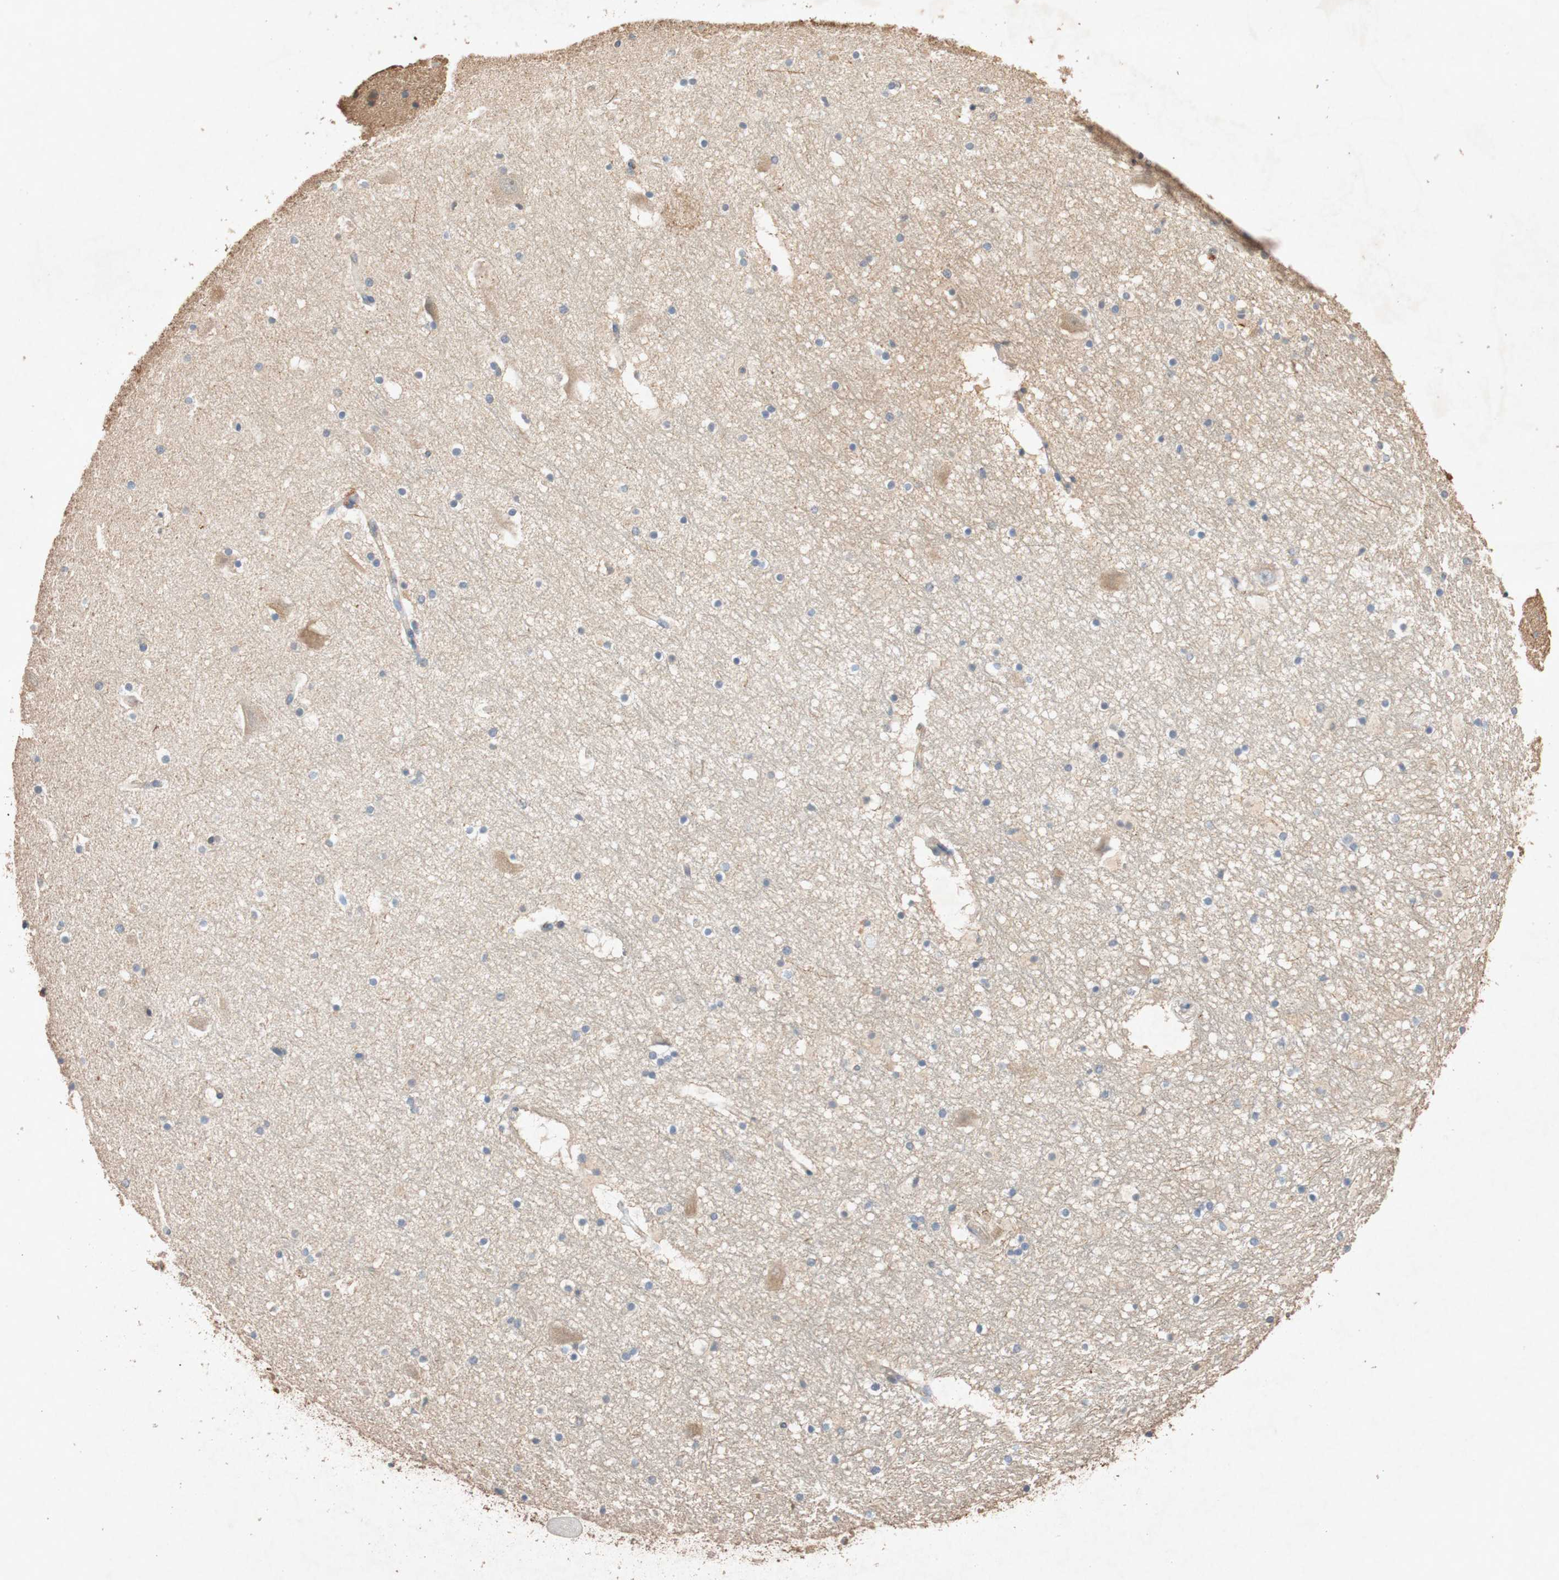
{"staining": {"intensity": "moderate", "quantity": "<25%", "location": "cytoplasmic/membranous"}, "tissue": "hippocampus", "cell_type": "Glial cells", "image_type": "normal", "snomed": [{"axis": "morphology", "description": "Normal tissue, NOS"}, {"axis": "topography", "description": "Hippocampus"}], "caption": "Human hippocampus stained with a brown dye reveals moderate cytoplasmic/membranous positive expression in approximately <25% of glial cells.", "gene": "TUBB", "patient": {"sex": "male", "age": 45}}